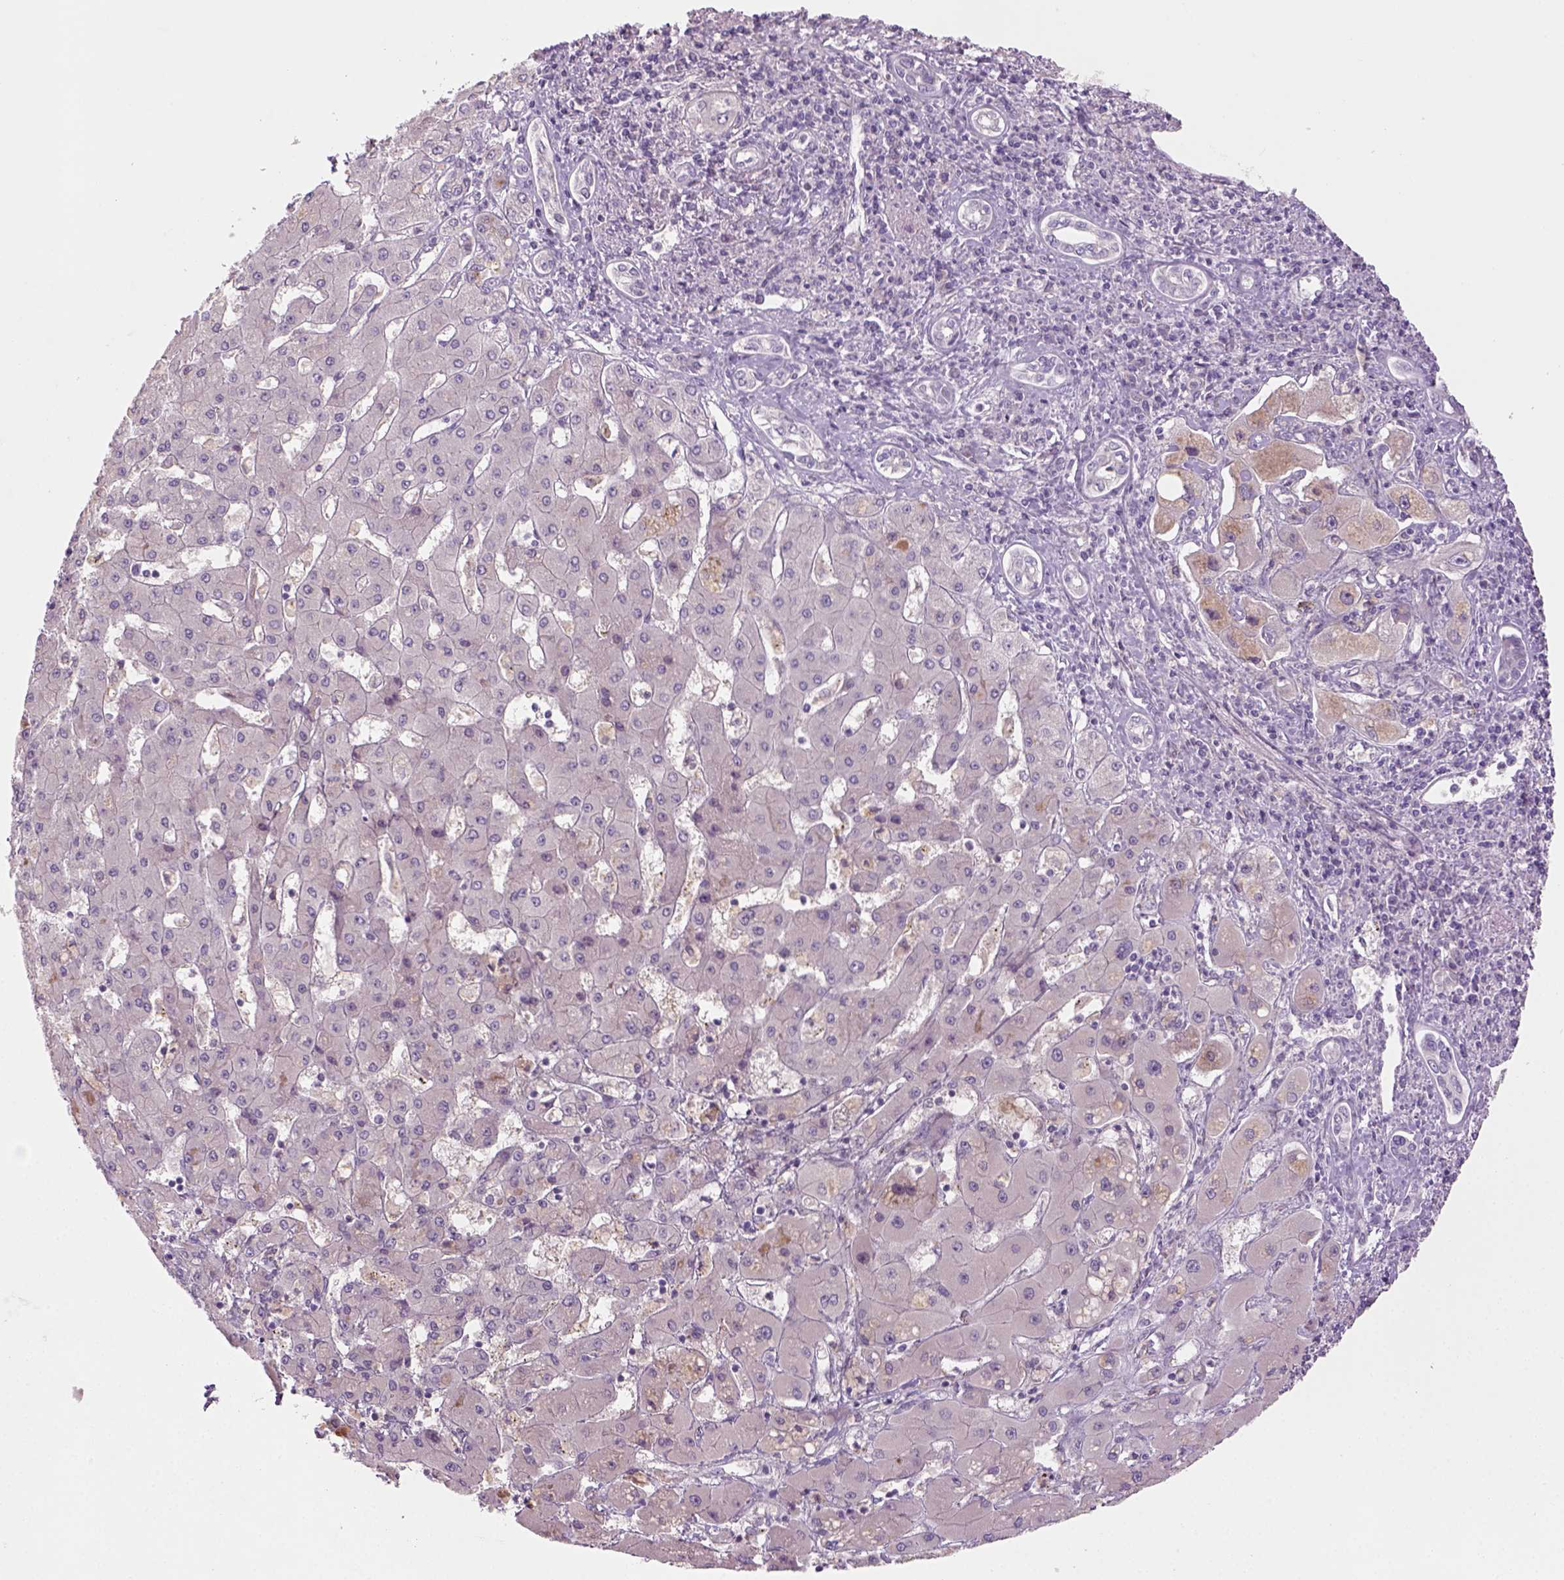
{"staining": {"intensity": "negative", "quantity": "none", "location": "none"}, "tissue": "liver cancer", "cell_type": "Tumor cells", "image_type": "cancer", "snomed": [{"axis": "morphology", "description": "Cholangiocarcinoma"}, {"axis": "topography", "description": "Liver"}], "caption": "Human liver cancer (cholangiocarcinoma) stained for a protein using immunohistochemistry reveals no expression in tumor cells.", "gene": "GFI1B", "patient": {"sex": "male", "age": 67}}